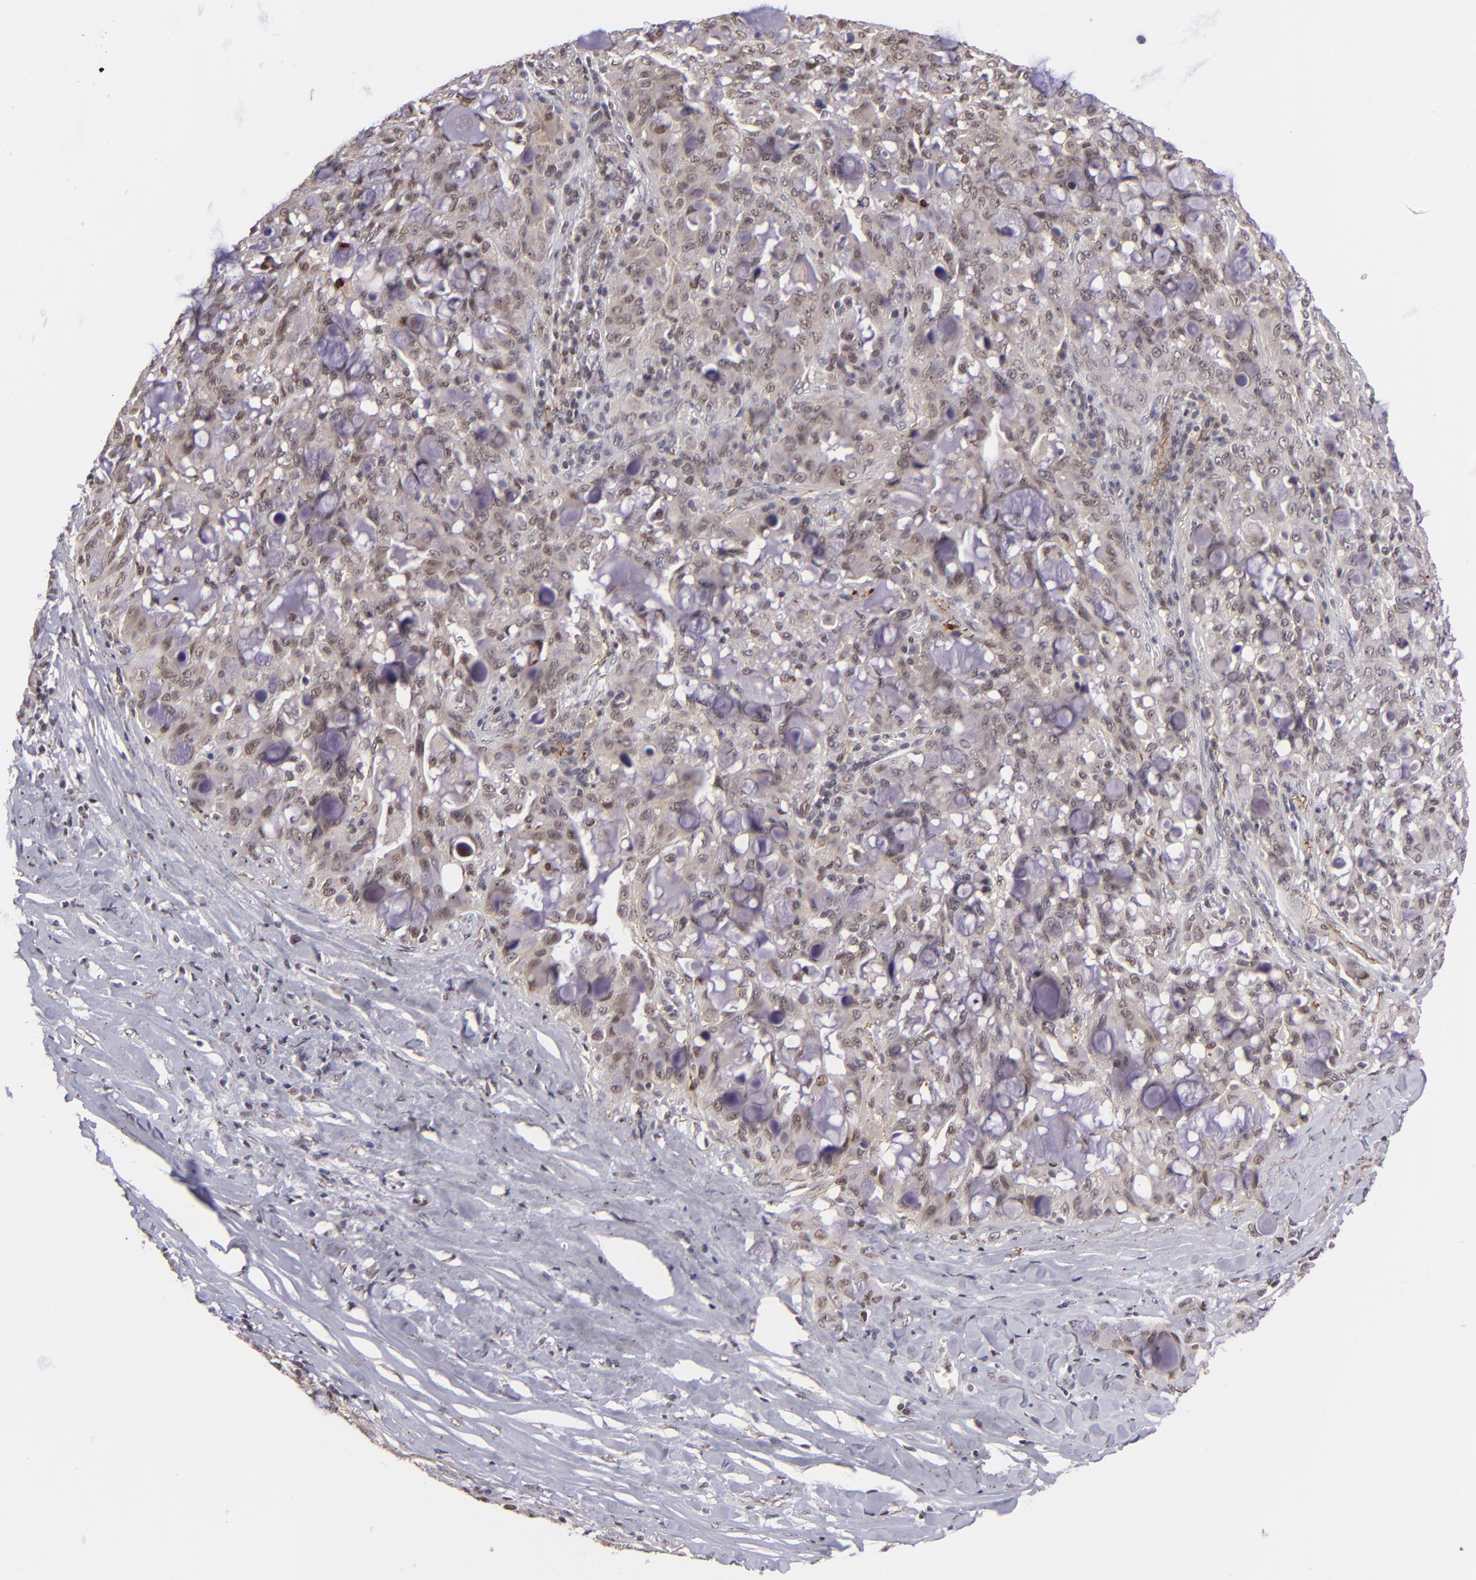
{"staining": {"intensity": "weak", "quantity": "<25%", "location": "cytoplasmic/membranous,nuclear"}, "tissue": "lung cancer", "cell_type": "Tumor cells", "image_type": "cancer", "snomed": [{"axis": "morphology", "description": "Adenocarcinoma, NOS"}, {"axis": "topography", "description": "Lung"}], "caption": "Immunohistochemical staining of human lung cancer (adenocarcinoma) shows no significant staining in tumor cells. The staining was performed using DAB to visualize the protein expression in brown, while the nuclei were stained in blue with hematoxylin (Magnification: 20x).", "gene": "RXRG", "patient": {"sex": "female", "age": 44}}